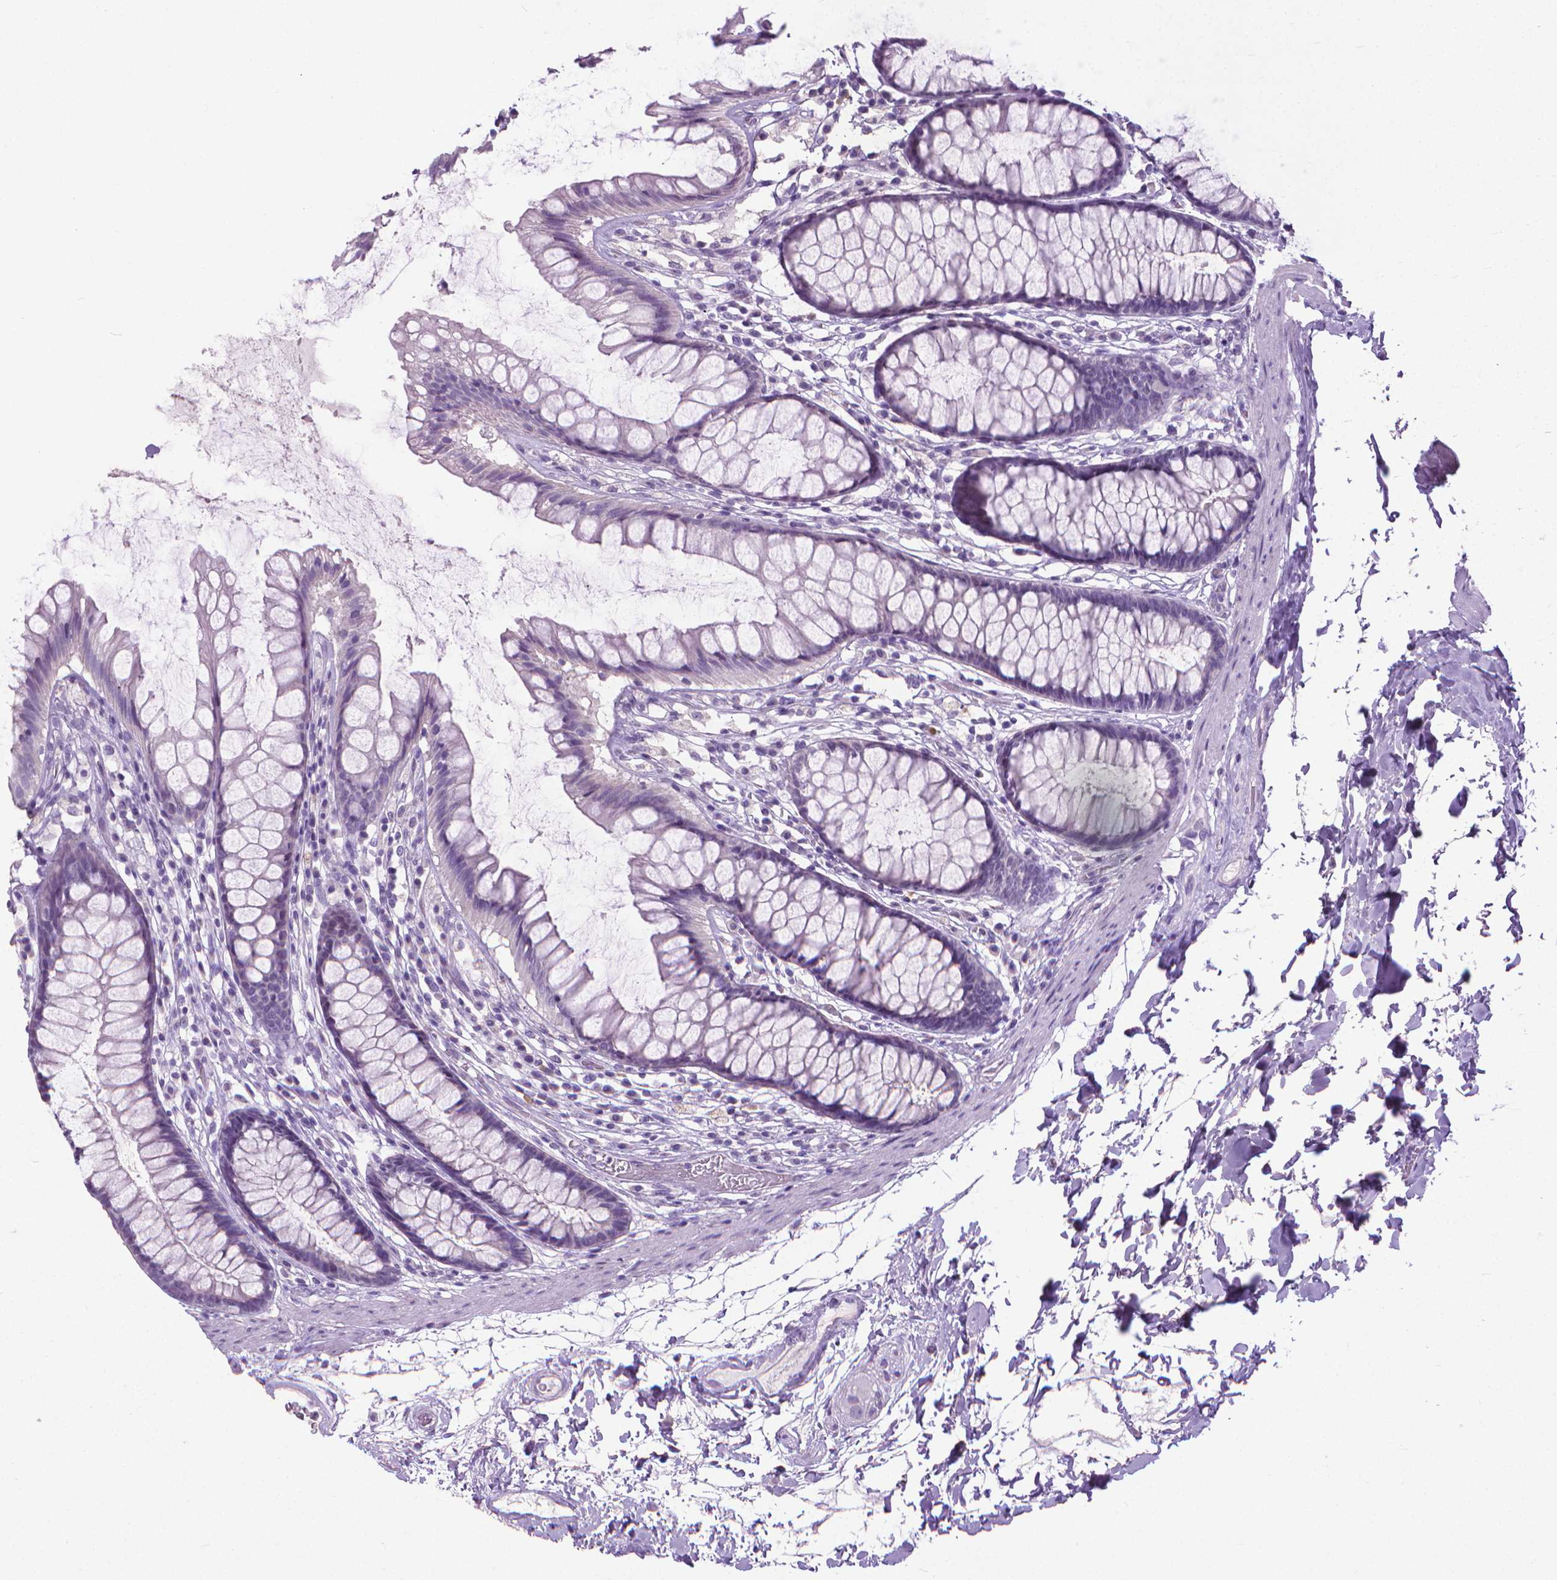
{"staining": {"intensity": "negative", "quantity": "none", "location": "none"}, "tissue": "rectum", "cell_type": "Glandular cells", "image_type": "normal", "snomed": [{"axis": "morphology", "description": "Normal tissue, NOS"}, {"axis": "topography", "description": "Rectum"}], "caption": "The photomicrograph reveals no staining of glandular cells in normal rectum.", "gene": "KRT5", "patient": {"sex": "male", "age": 72}}